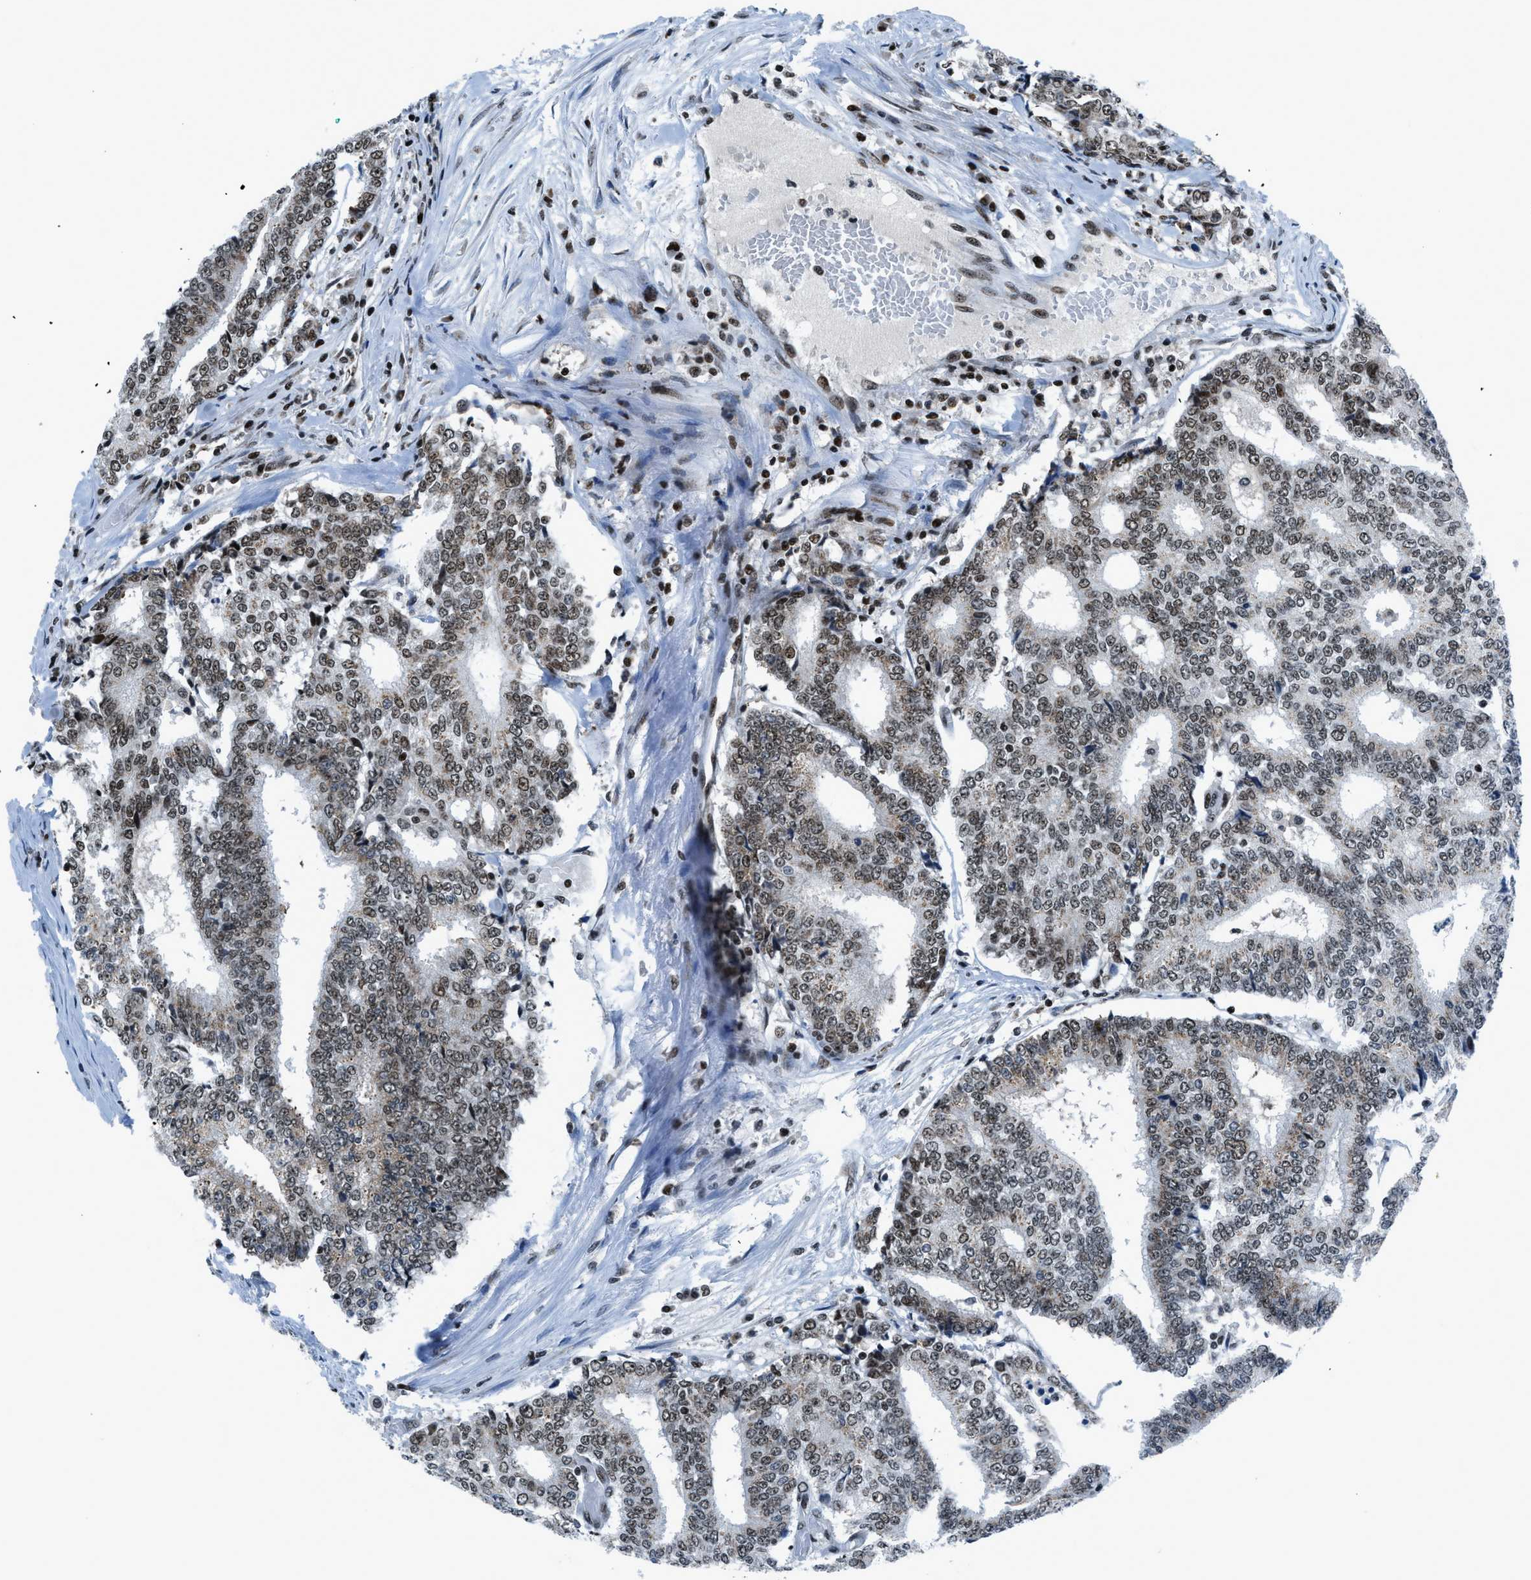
{"staining": {"intensity": "moderate", "quantity": ">75%", "location": "cytoplasmic/membranous,nuclear"}, "tissue": "prostate cancer", "cell_type": "Tumor cells", "image_type": "cancer", "snomed": [{"axis": "morphology", "description": "Normal tissue, NOS"}, {"axis": "morphology", "description": "Adenocarcinoma, High grade"}, {"axis": "topography", "description": "Prostate"}, {"axis": "topography", "description": "Seminal veicle"}], "caption": "An image showing moderate cytoplasmic/membranous and nuclear expression in approximately >75% of tumor cells in prostate cancer (adenocarcinoma (high-grade)), as visualized by brown immunohistochemical staining.", "gene": "RAD51B", "patient": {"sex": "male", "age": 55}}